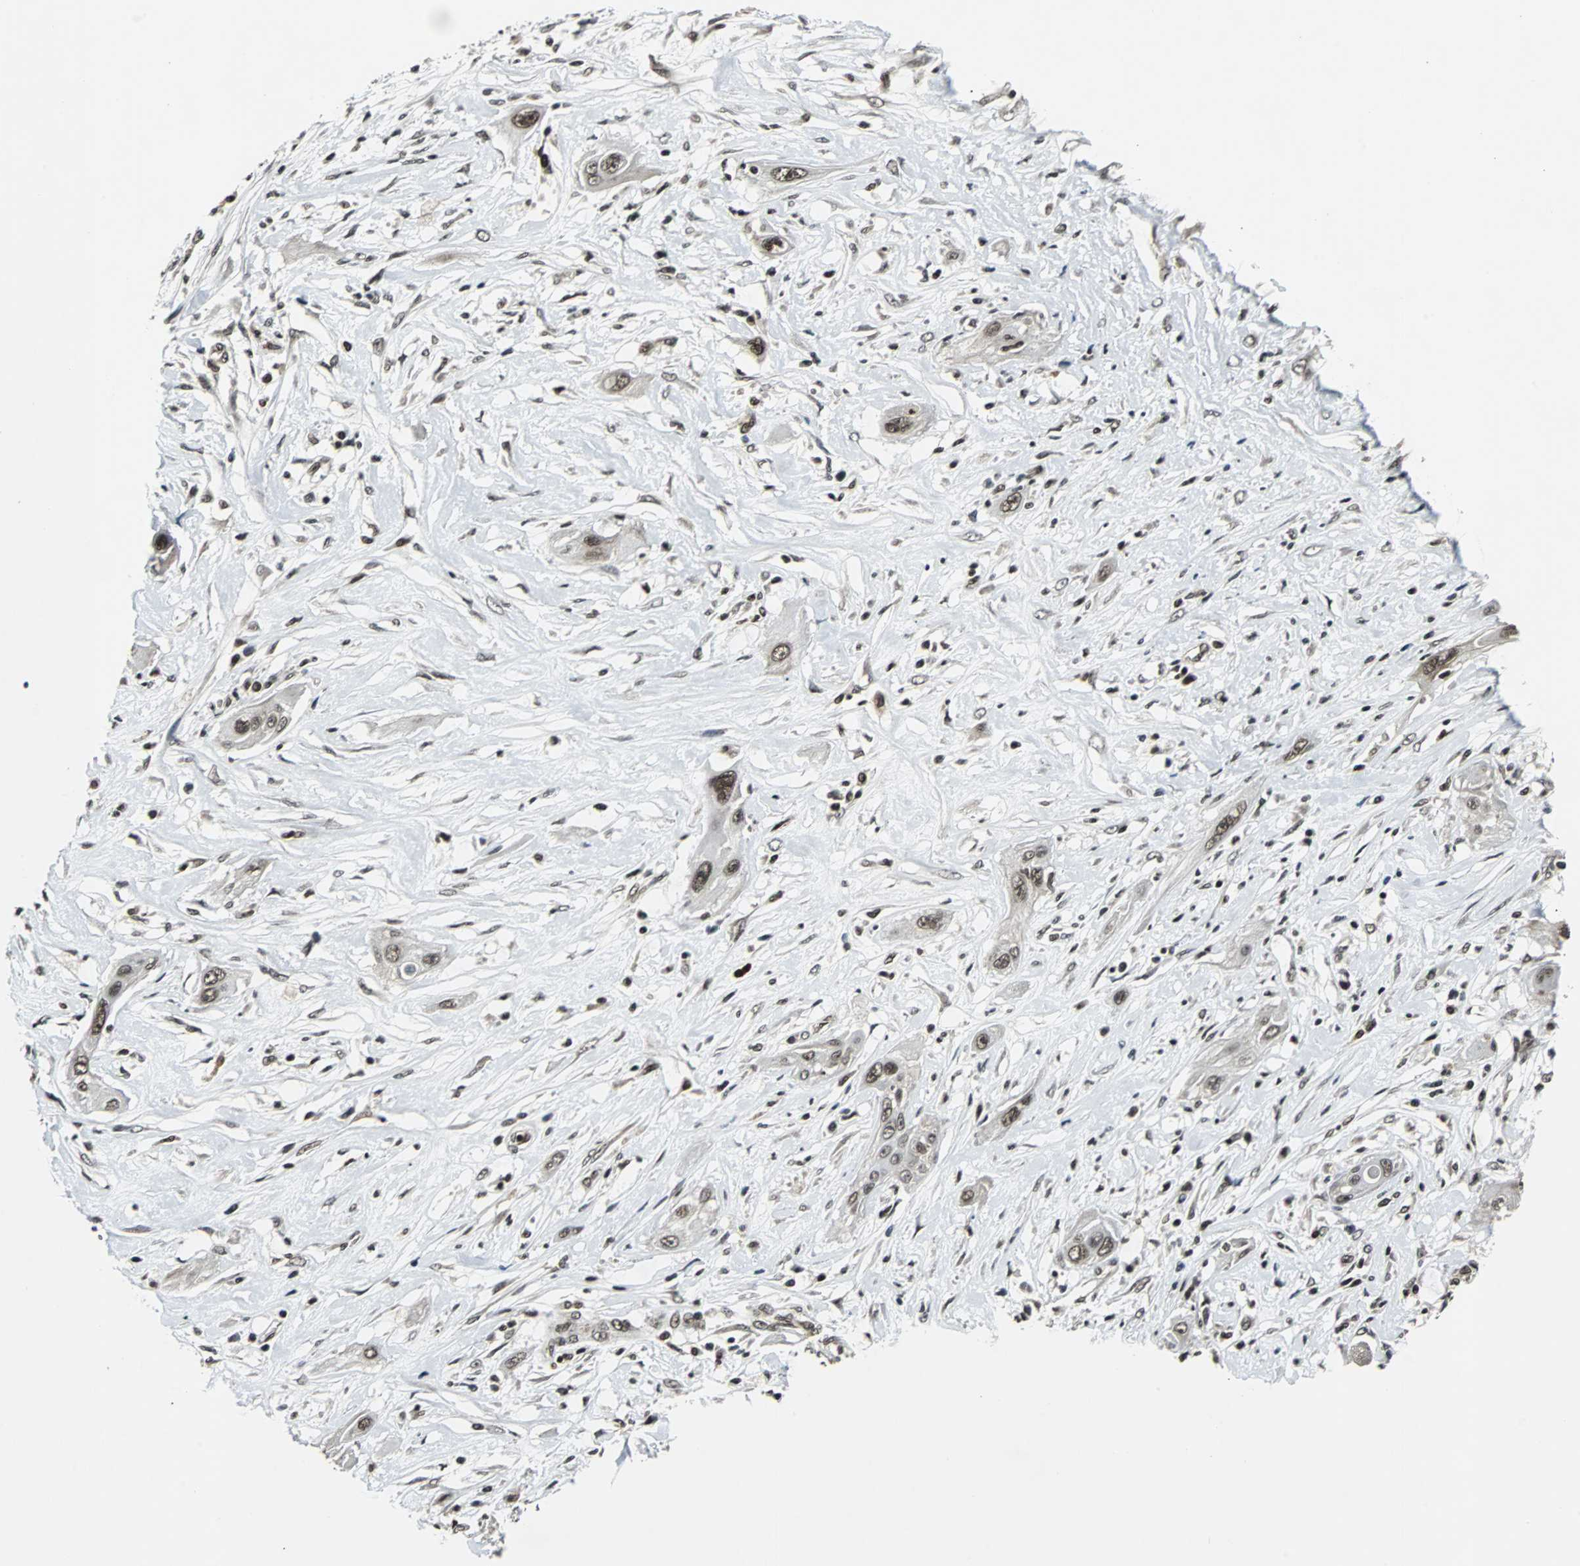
{"staining": {"intensity": "moderate", "quantity": ">75%", "location": "nuclear"}, "tissue": "lung cancer", "cell_type": "Tumor cells", "image_type": "cancer", "snomed": [{"axis": "morphology", "description": "Squamous cell carcinoma, NOS"}, {"axis": "topography", "description": "Lung"}], "caption": "Immunohistochemistry of squamous cell carcinoma (lung) shows medium levels of moderate nuclear staining in approximately >75% of tumor cells.", "gene": "TAF5", "patient": {"sex": "female", "age": 47}}